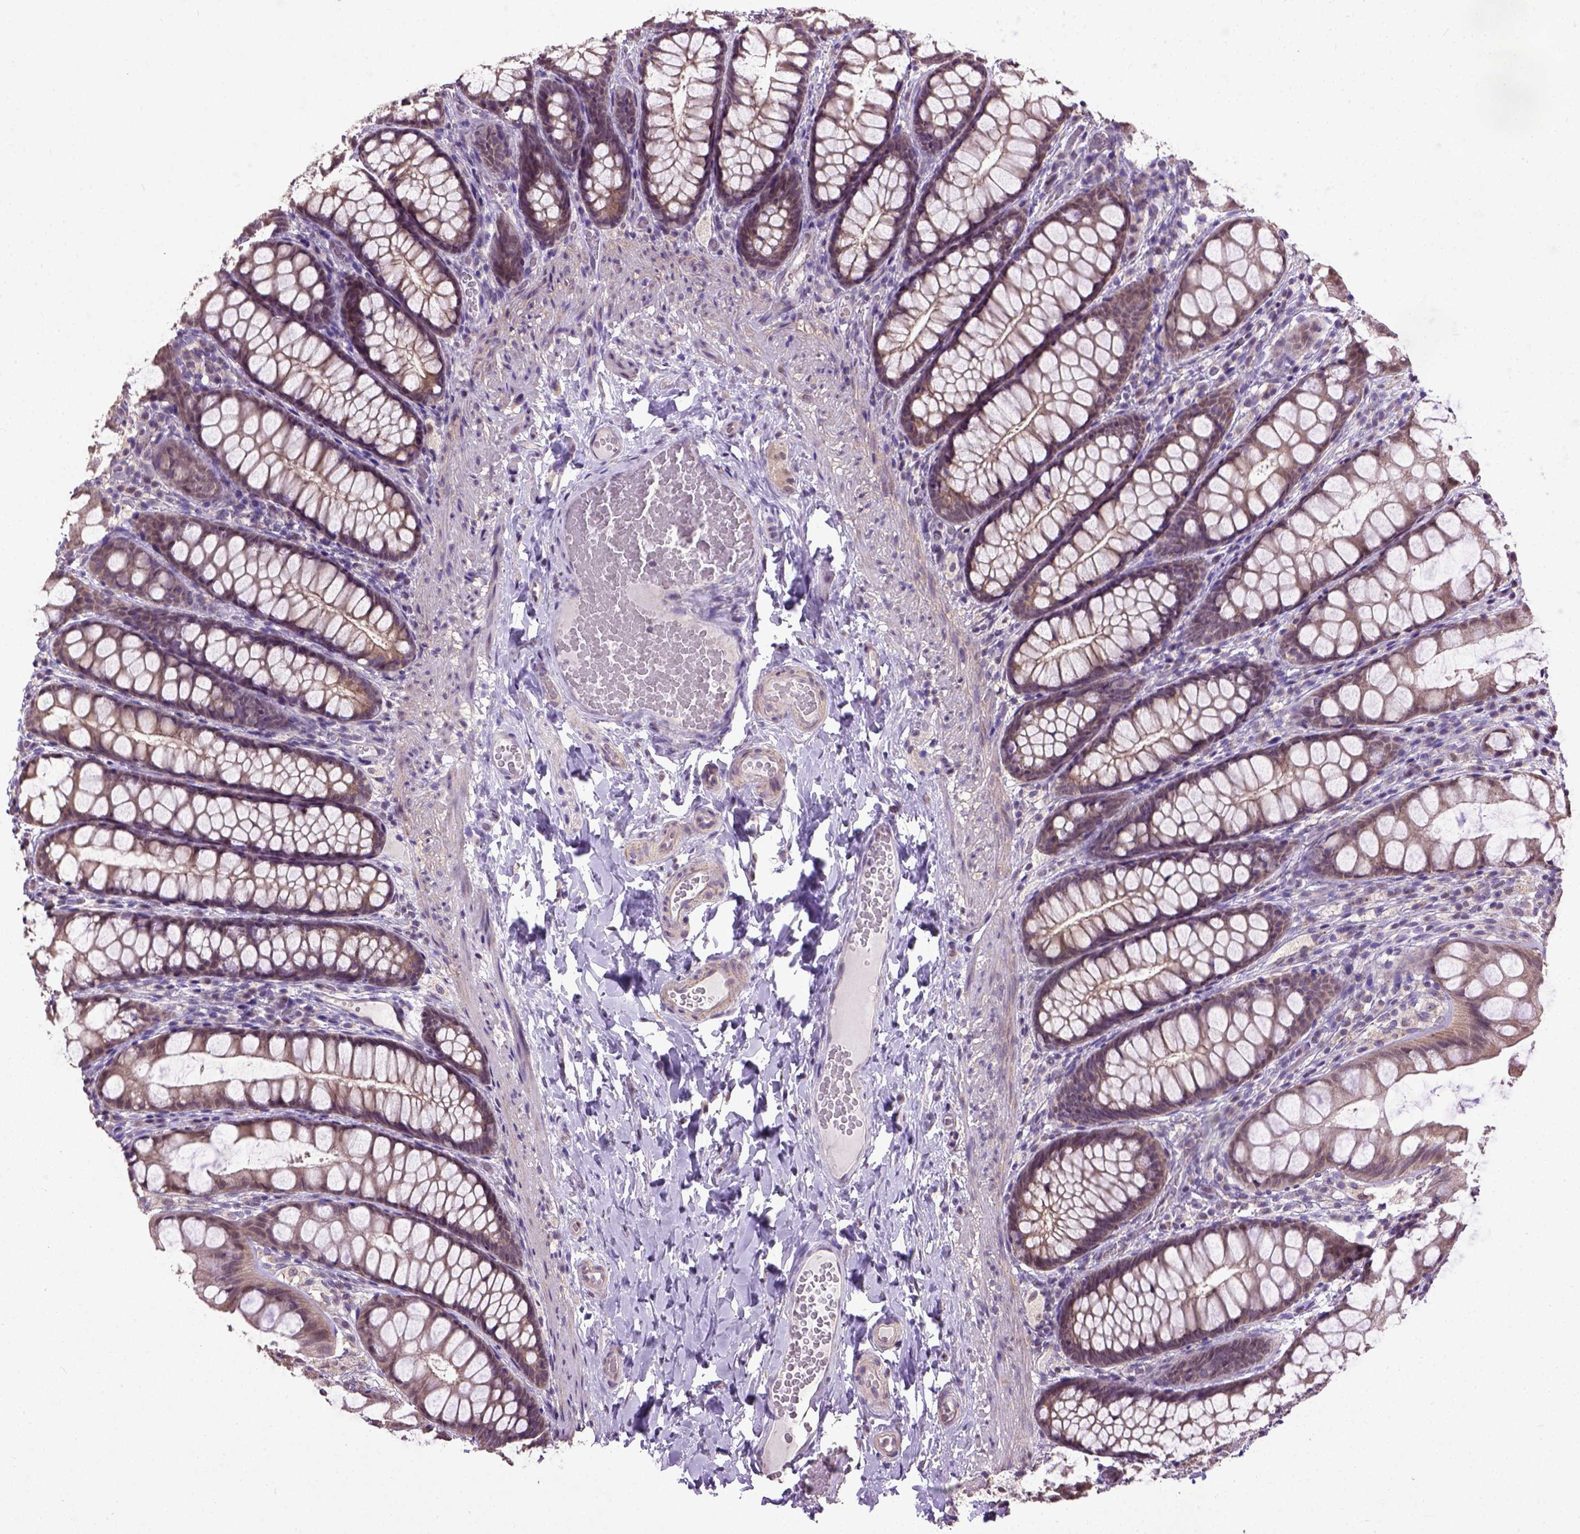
{"staining": {"intensity": "negative", "quantity": "none", "location": "none"}, "tissue": "colon", "cell_type": "Endothelial cells", "image_type": "normal", "snomed": [{"axis": "morphology", "description": "Normal tissue, NOS"}, {"axis": "topography", "description": "Colon"}], "caption": "There is no significant expression in endothelial cells of colon. Nuclei are stained in blue.", "gene": "UBA3", "patient": {"sex": "male", "age": 47}}